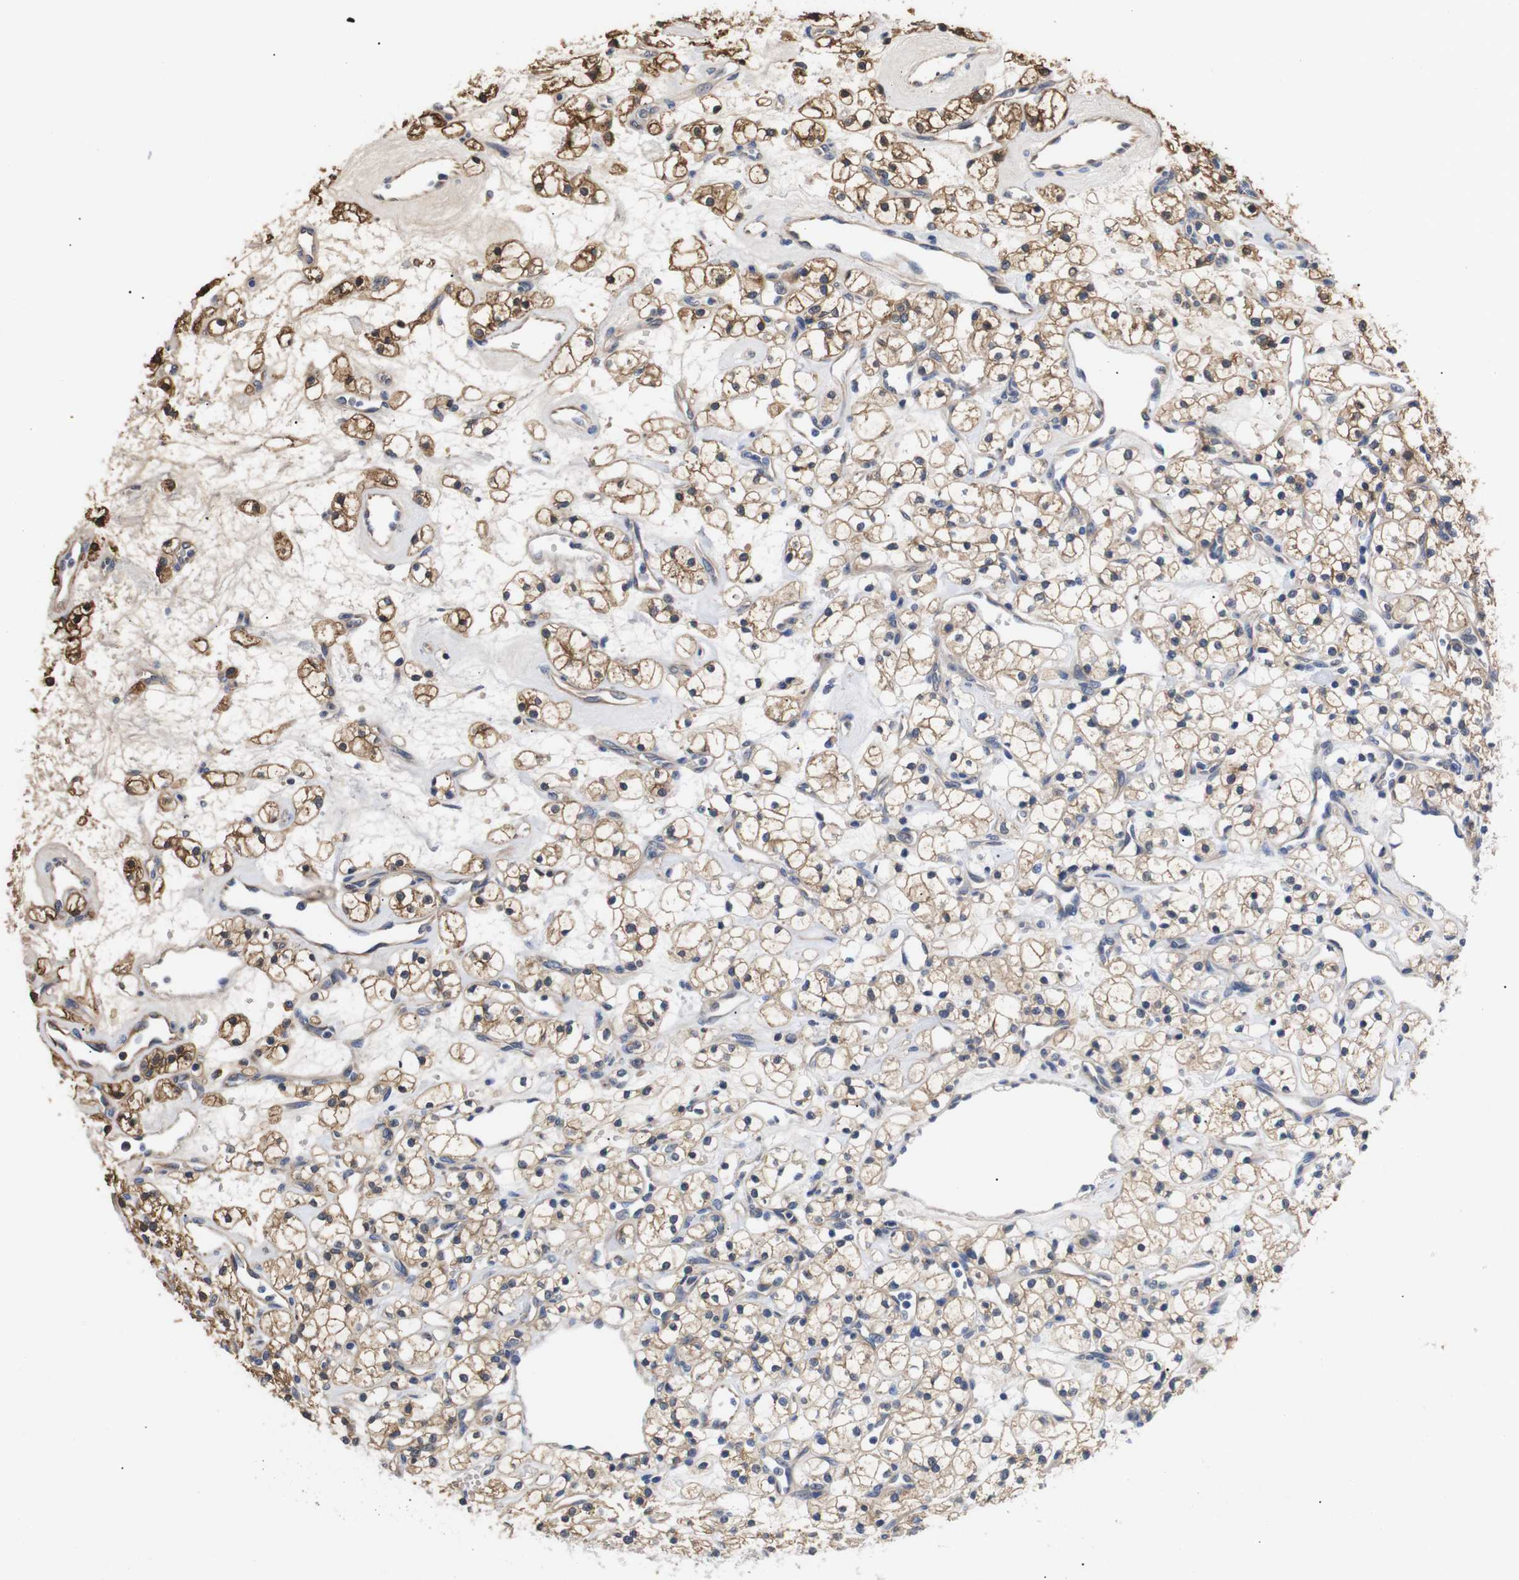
{"staining": {"intensity": "strong", "quantity": ">75%", "location": "cytoplasmic/membranous"}, "tissue": "renal cancer", "cell_type": "Tumor cells", "image_type": "cancer", "snomed": [{"axis": "morphology", "description": "Adenocarcinoma, NOS"}, {"axis": "topography", "description": "Kidney"}], "caption": "Brown immunohistochemical staining in renal adenocarcinoma reveals strong cytoplasmic/membranous staining in approximately >75% of tumor cells.", "gene": "DDR1", "patient": {"sex": "female", "age": 60}}